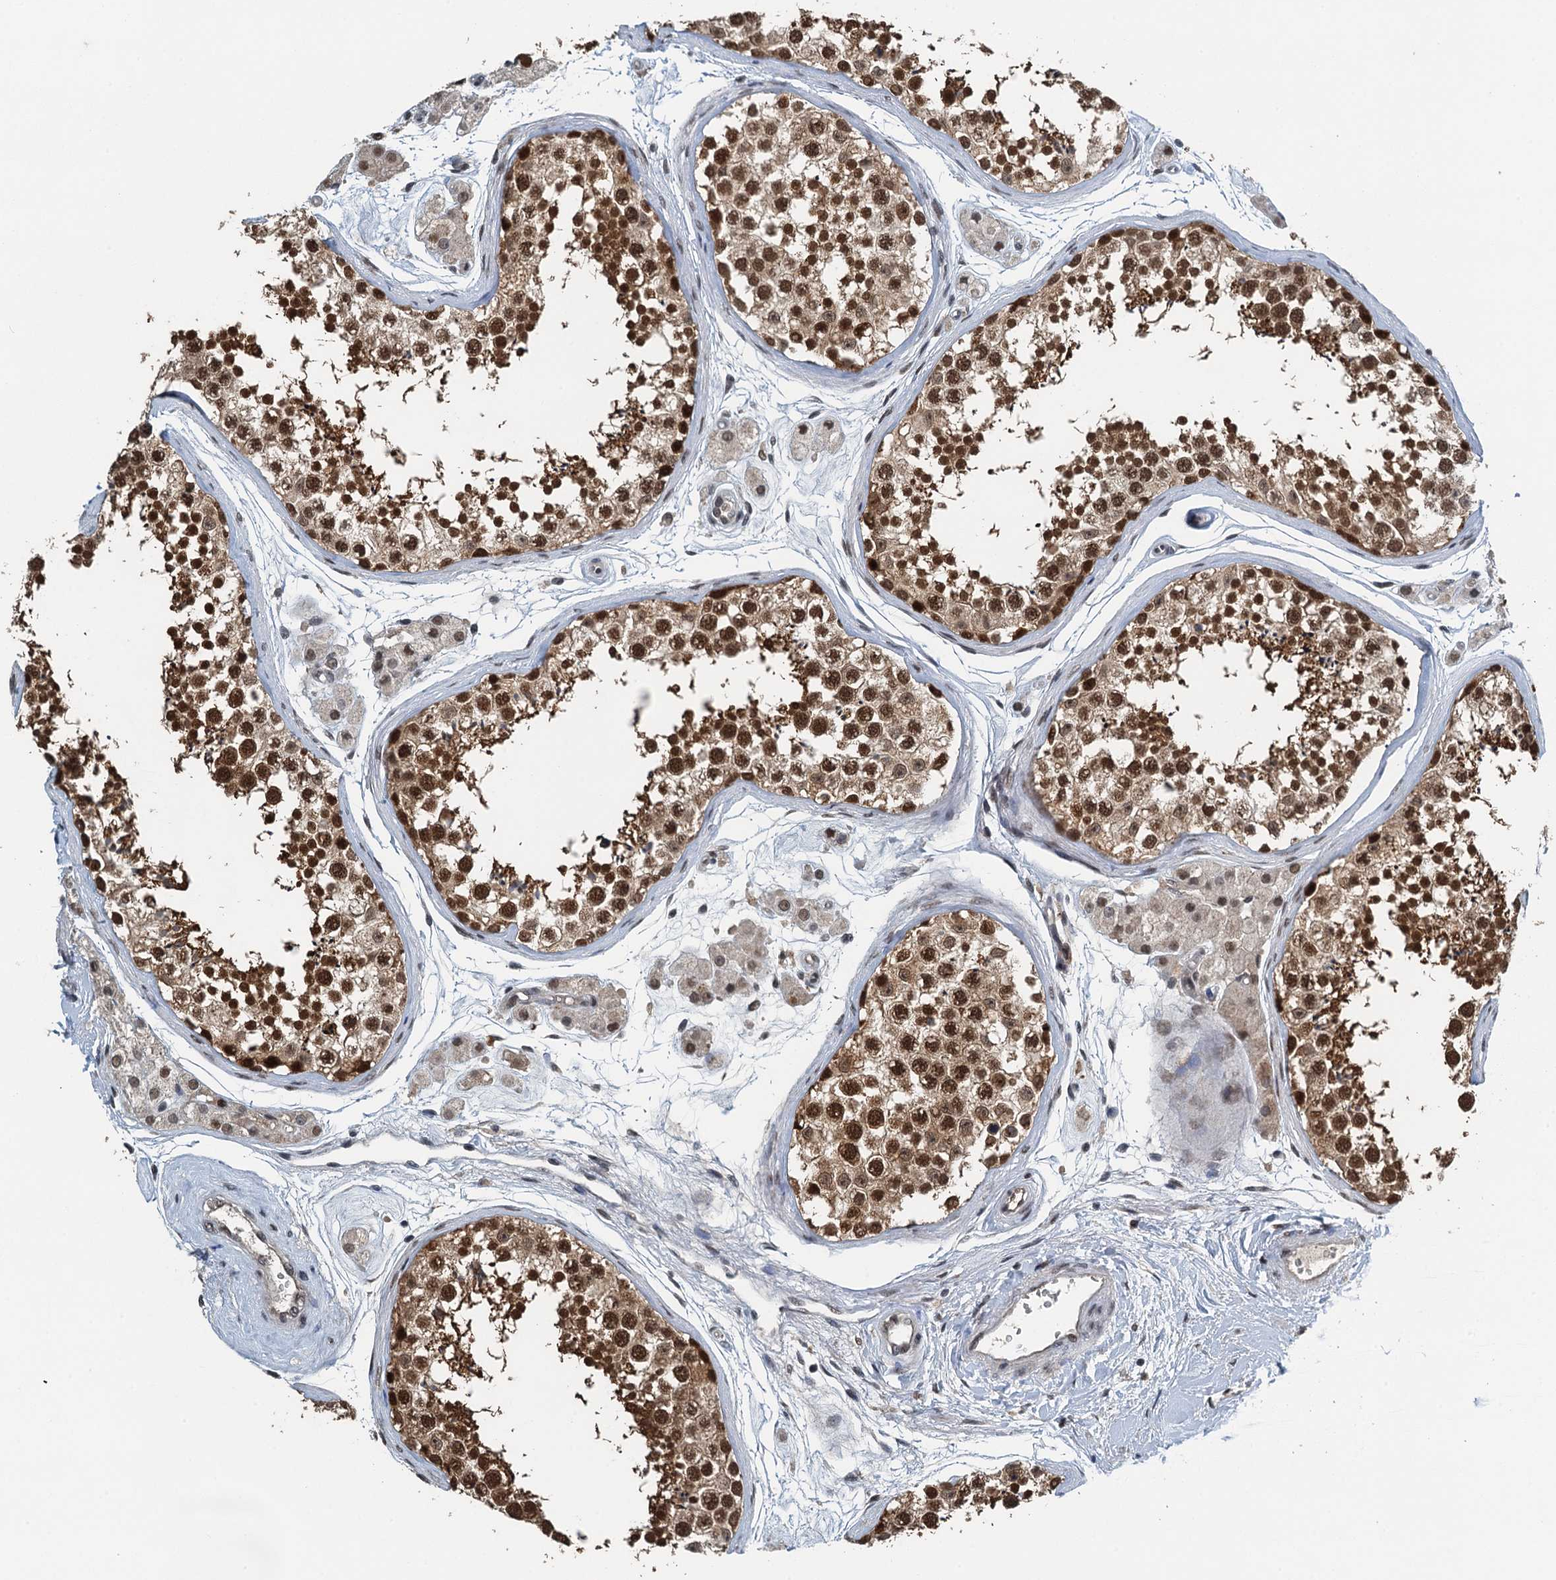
{"staining": {"intensity": "strong", "quantity": ">75%", "location": "nuclear"}, "tissue": "testis", "cell_type": "Cells in seminiferous ducts", "image_type": "normal", "snomed": [{"axis": "morphology", "description": "Normal tissue, NOS"}, {"axis": "topography", "description": "Testis"}], "caption": "The micrograph exhibits a brown stain indicating the presence of a protein in the nuclear of cells in seminiferous ducts in testis. (Brightfield microscopy of DAB IHC at high magnification).", "gene": "MTA3", "patient": {"sex": "male", "age": 56}}